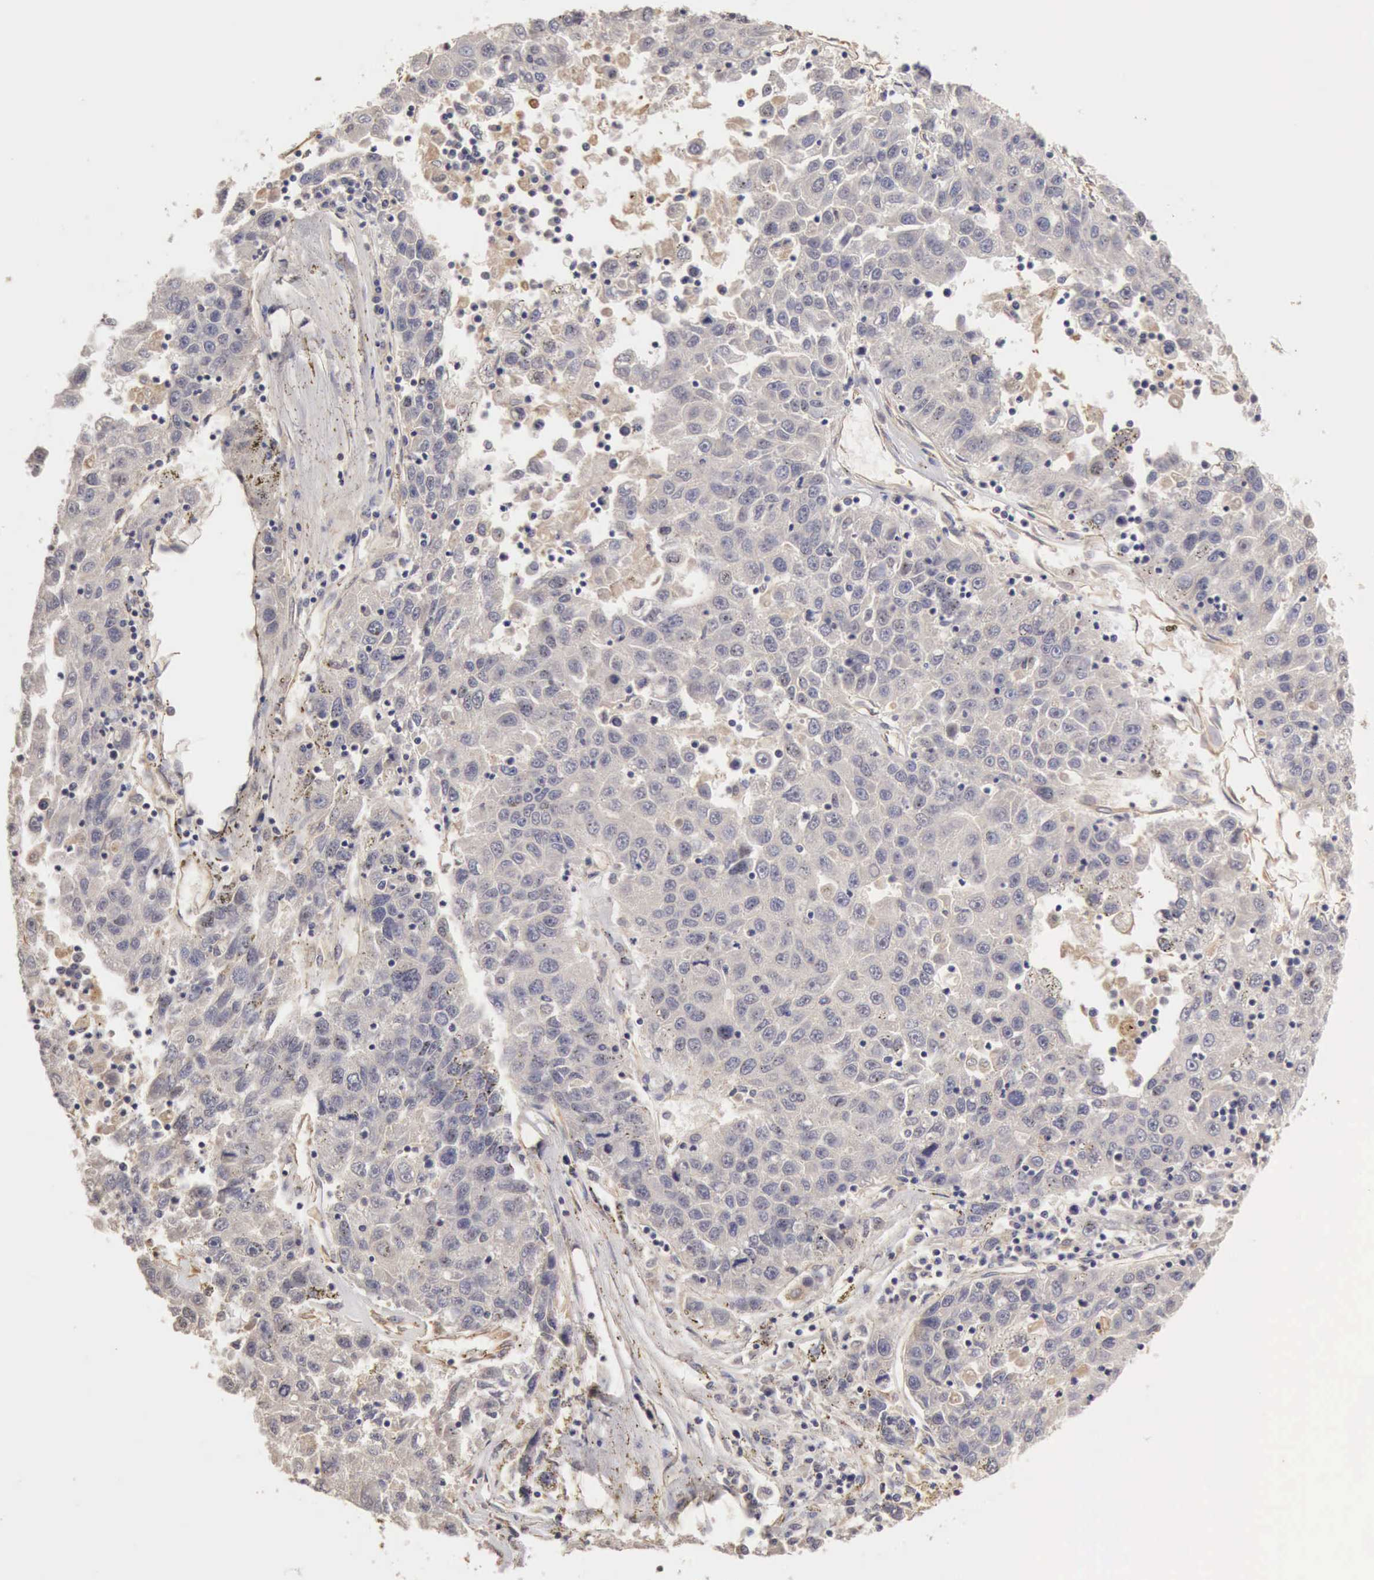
{"staining": {"intensity": "negative", "quantity": "none", "location": "none"}, "tissue": "liver cancer", "cell_type": "Tumor cells", "image_type": "cancer", "snomed": [{"axis": "morphology", "description": "Carcinoma, Hepatocellular, NOS"}, {"axis": "topography", "description": "Liver"}], "caption": "Tumor cells show no significant protein staining in liver hepatocellular carcinoma.", "gene": "BMX", "patient": {"sex": "male", "age": 49}}